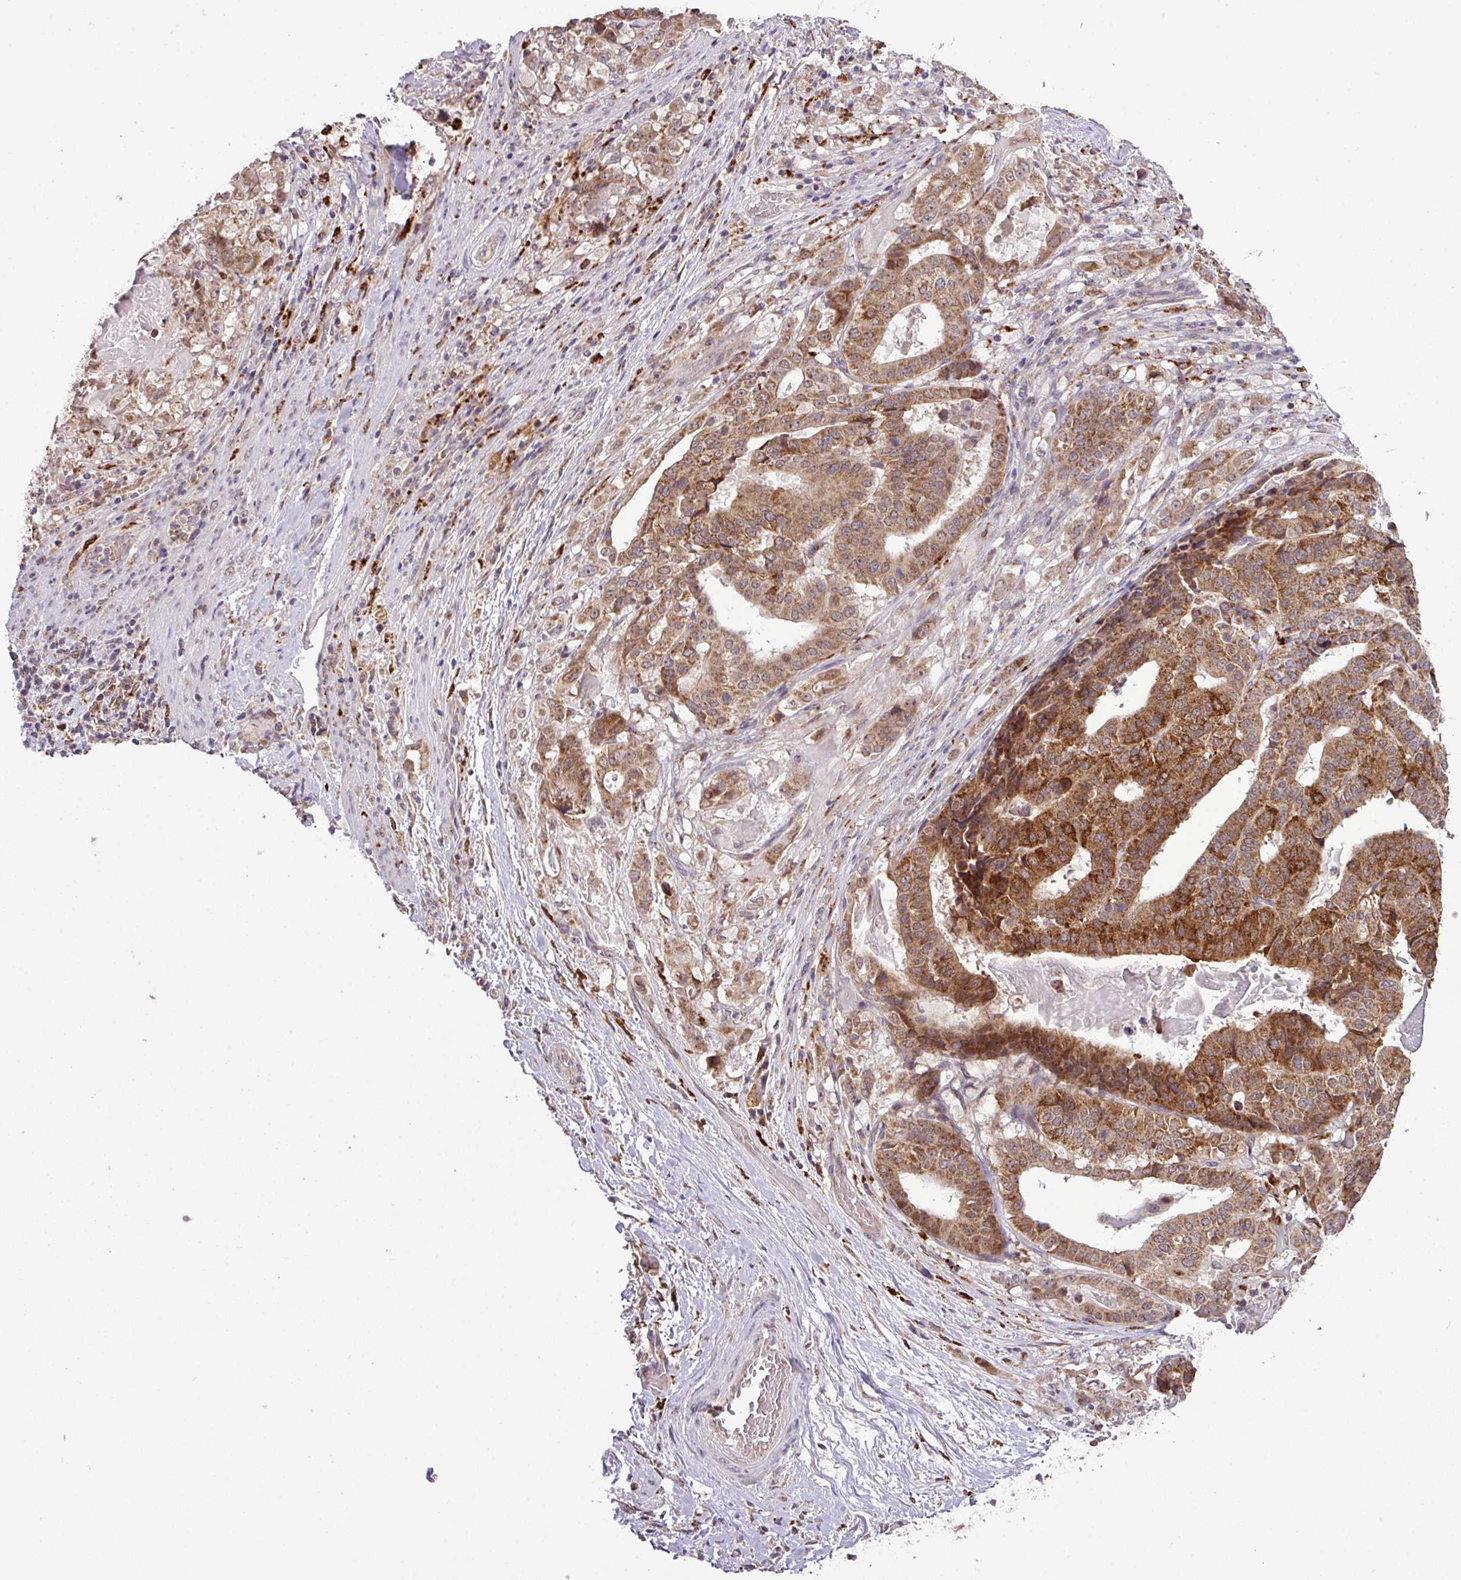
{"staining": {"intensity": "moderate", "quantity": ">75%", "location": "cytoplasmic/membranous"}, "tissue": "stomach cancer", "cell_type": "Tumor cells", "image_type": "cancer", "snomed": [{"axis": "morphology", "description": "Adenocarcinoma, NOS"}, {"axis": "topography", "description": "Stomach"}], "caption": "A high-resolution histopathology image shows immunohistochemistry (IHC) staining of adenocarcinoma (stomach), which displays moderate cytoplasmic/membranous staining in approximately >75% of tumor cells.", "gene": "SMCO4", "patient": {"sex": "male", "age": 48}}